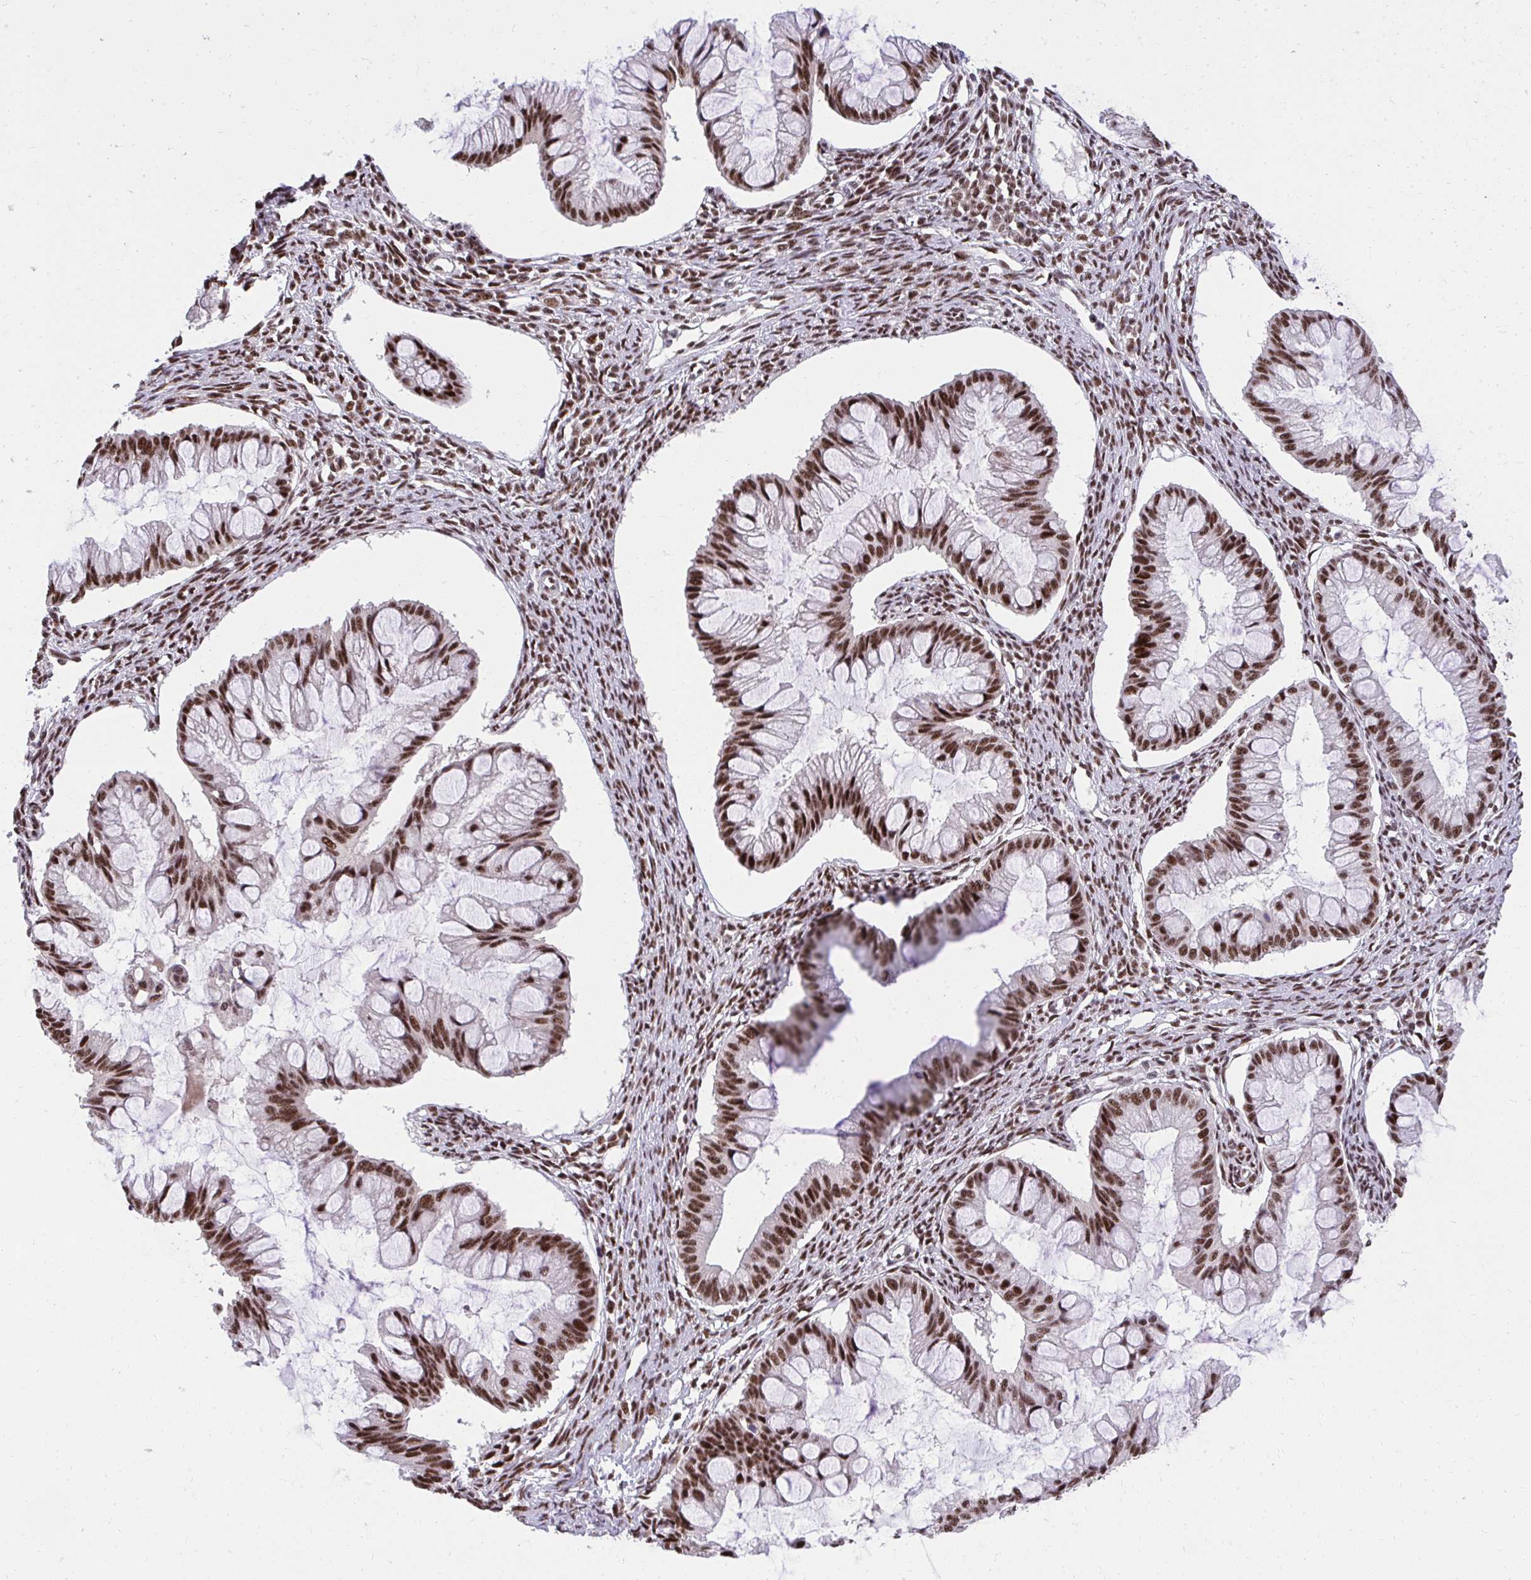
{"staining": {"intensity": "strong", "quantity": ">75%", "location": "nuclear"}, "tissue": "ovarian cancer", "cell_type": "Tumor cells", "image_type": "cancer", "snomed": [{"axis": "morphology", "description": "Cystadenocarcinoma, mucinous, NOS"}, {"axis": "topography", "description": "Ovary"}], "caption": "Protein expression analysis of human ovarian cancer (mucinous cystadenocarcinoma) reveals strong nuclear staining in approximately >75% of tumor cells.", "gene": "SYNE4", "patient": {"sex": "female", "age": 73}}